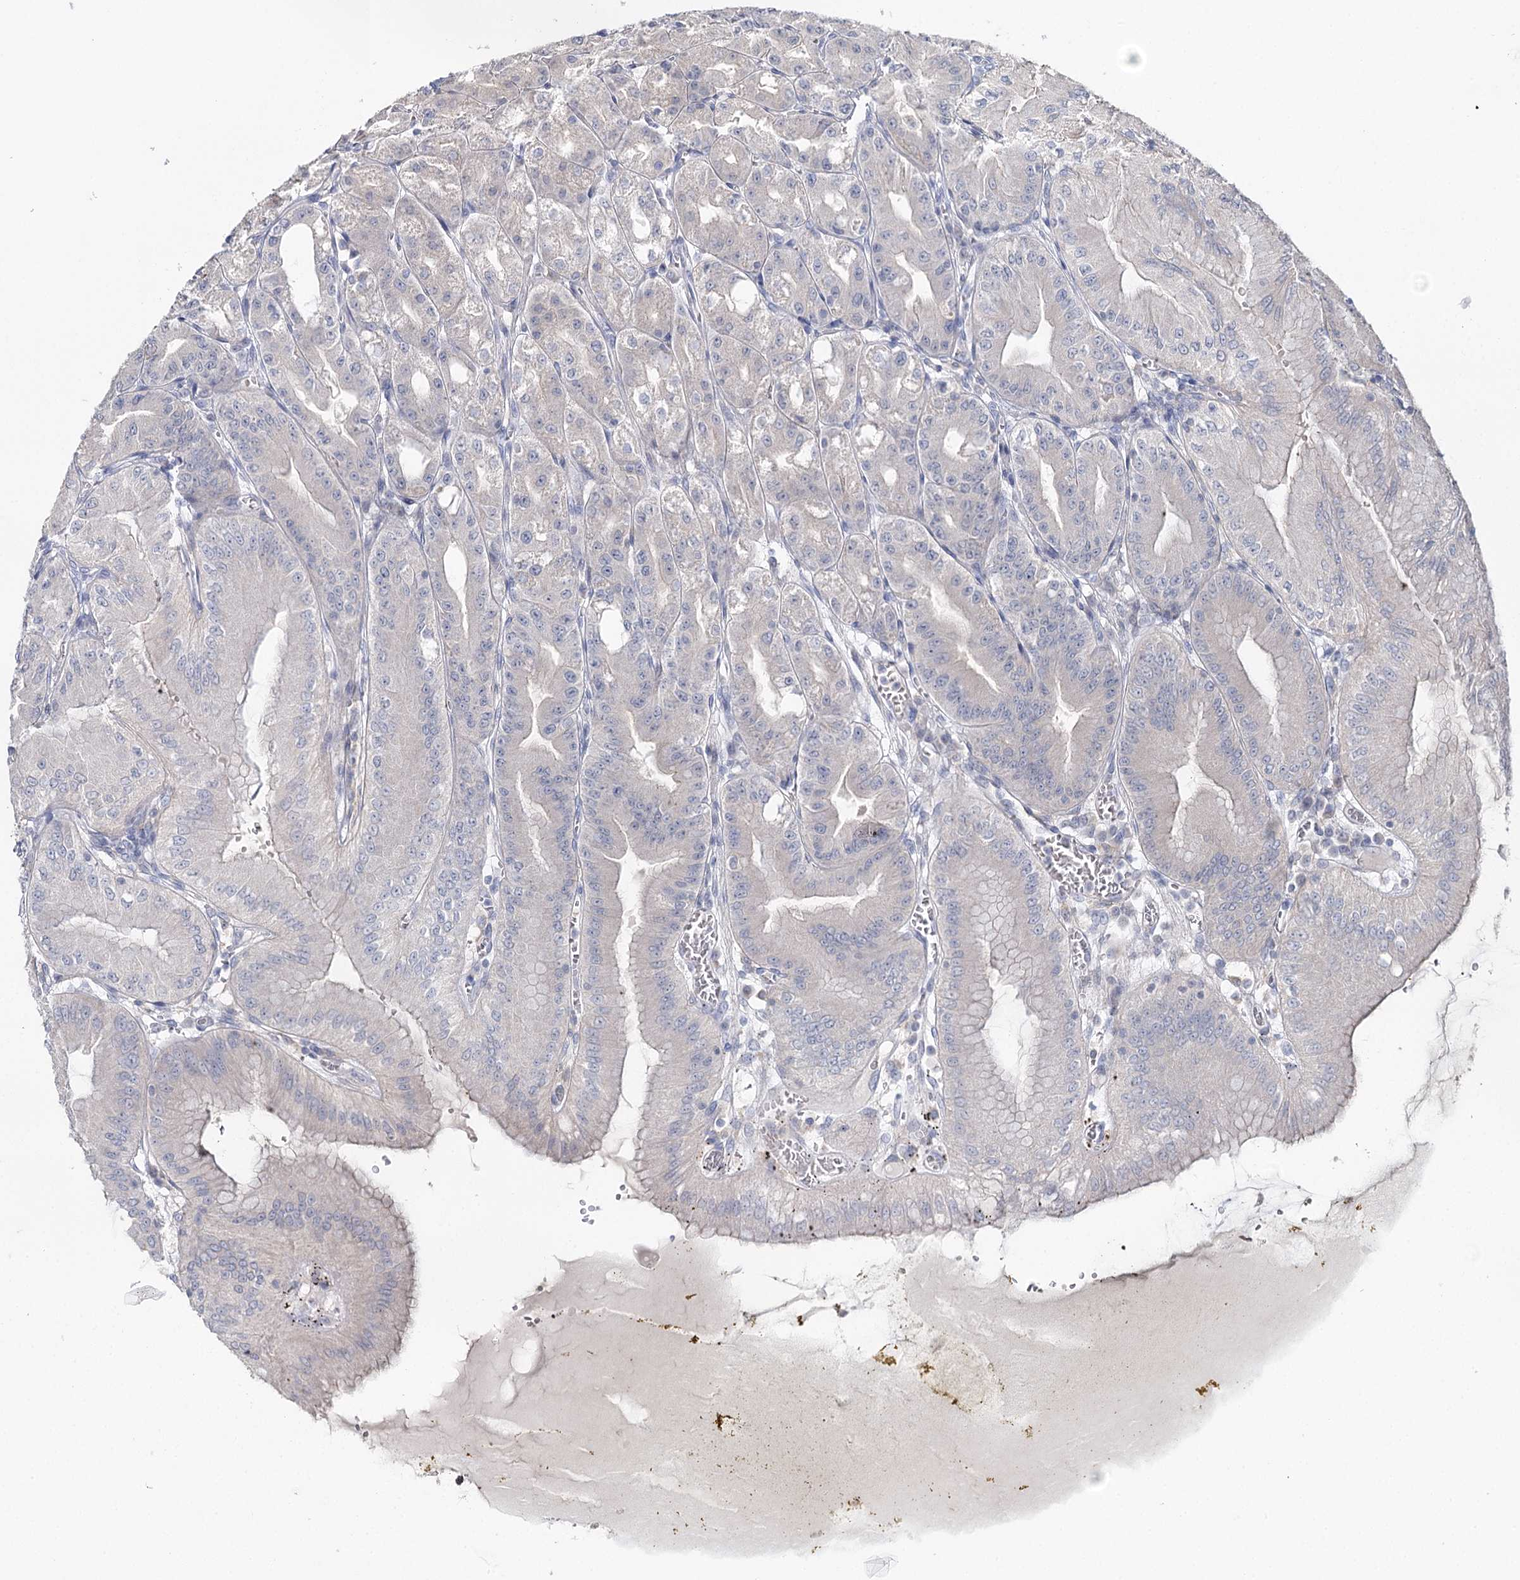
{"staining": {"intensity": "negative", "quantity": "none", "location": "none"}, "tissue": "stomach", "cell_type": "Glandular cells", "image_type": "normal", "snomed": [{"axis": "morphology", "description": "Normal tissue, NOS"}, {"axis": "topography", "description": "Stomach, upper"}, {"axis": "topography", "description": "Stomach, lower"}], "caption": "A micrograph of stomach stained for a protein shows no brown staining in glandular cells.", "gene": "DAPK1", "patient": {"sex": "male", "age": 71}}